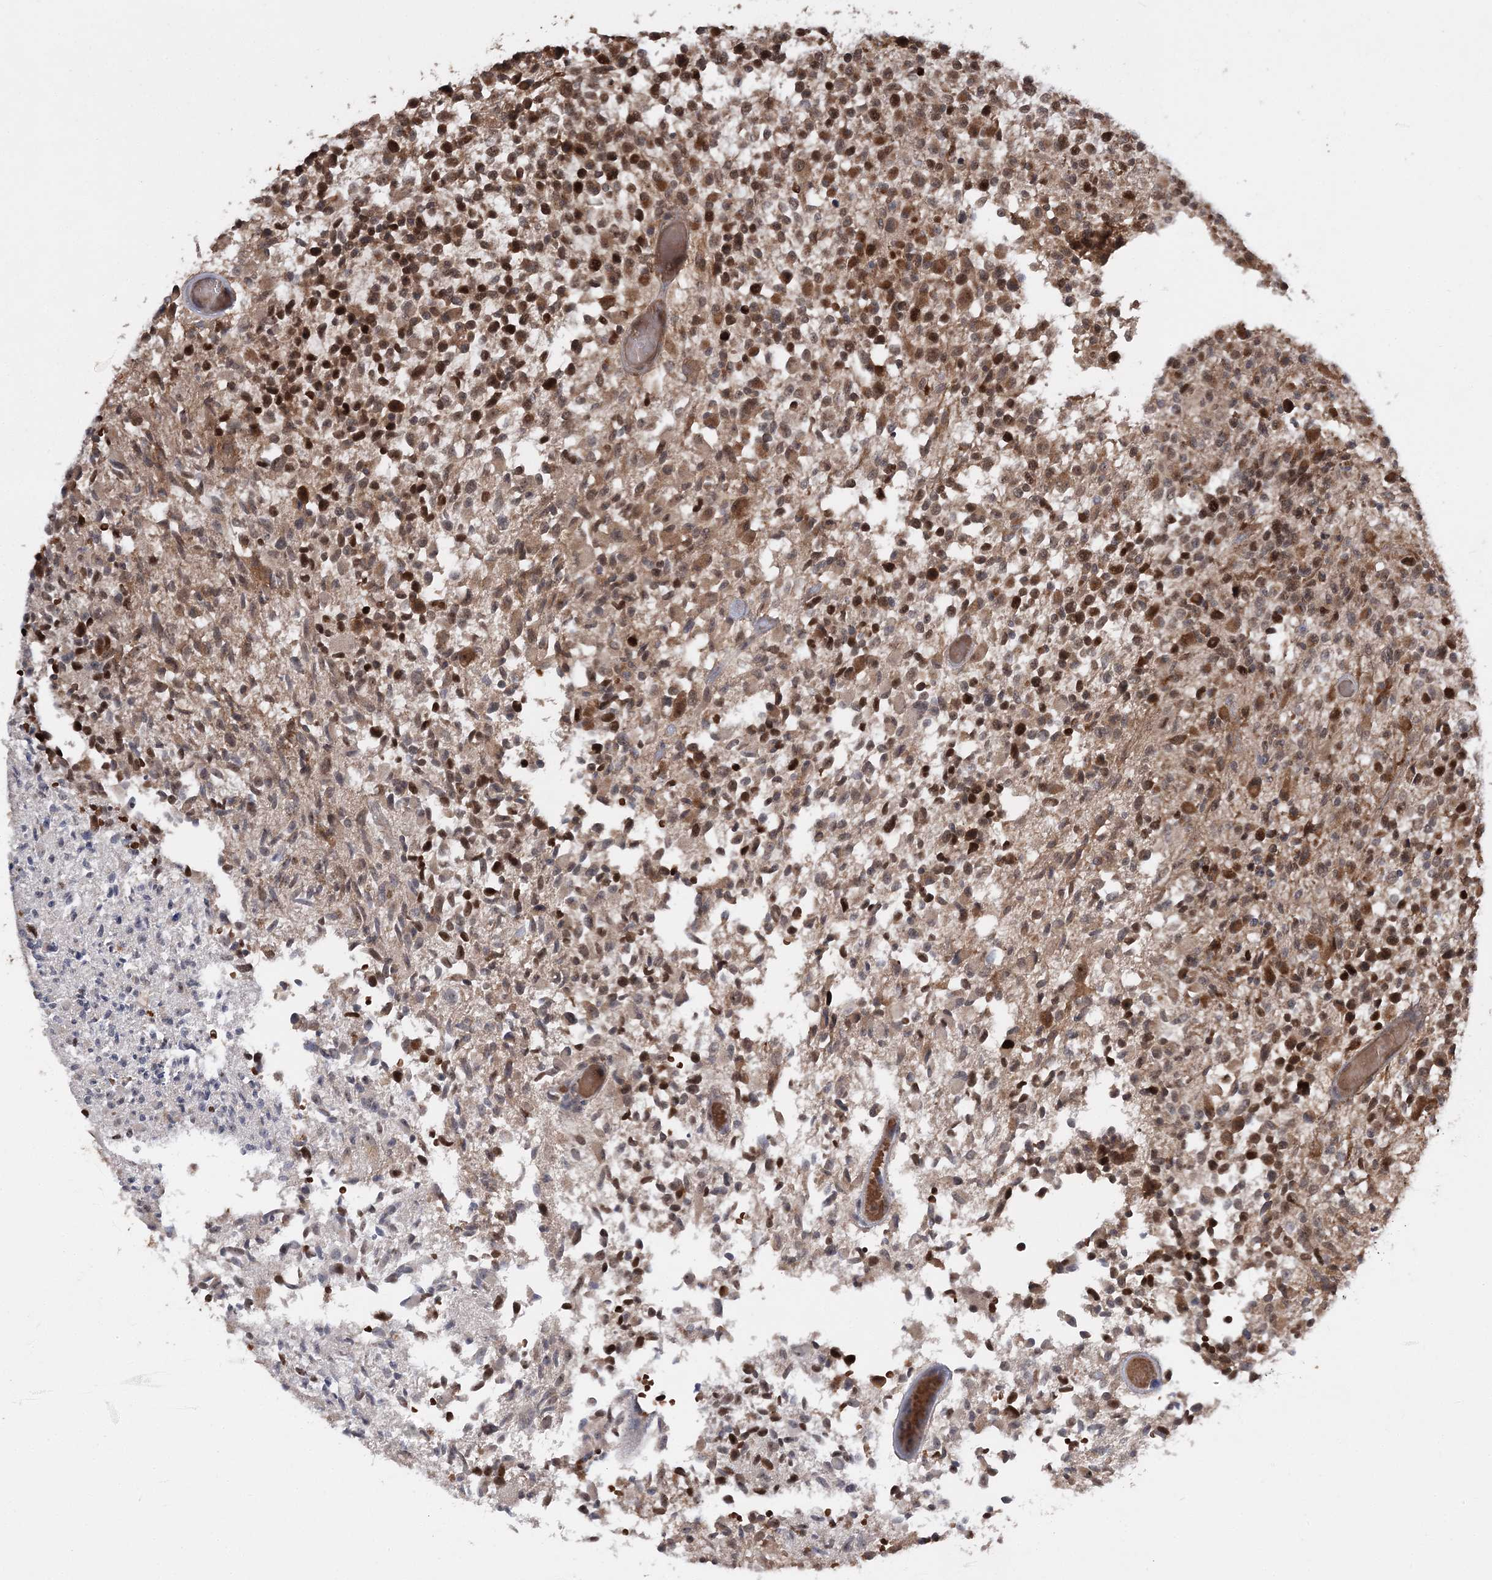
{"staining": {"intensity": "moderate", "quantity": ">75%", "location": "cytoplasmic/membranous,nuclear"}, "tissue": "glioma", "cell_type": "Tumor cells", "image_type": "cancer", "snomed": [{"axis": "morphology", "description": "Glioma, malignant, High grade"}, {"axis": "morphology", "description": "Glioblastoma, NOS"}, {"axis": "topography", "description": "Brain"}], "caption": "The image exhibits staining of glioblastoma, revealing moderate cytoplasmic/membranous and nuclear protein positivity (brown color) within tumor cells.", "gene": "KIF4A", "patient": {"sex": "male", "age": 60}}